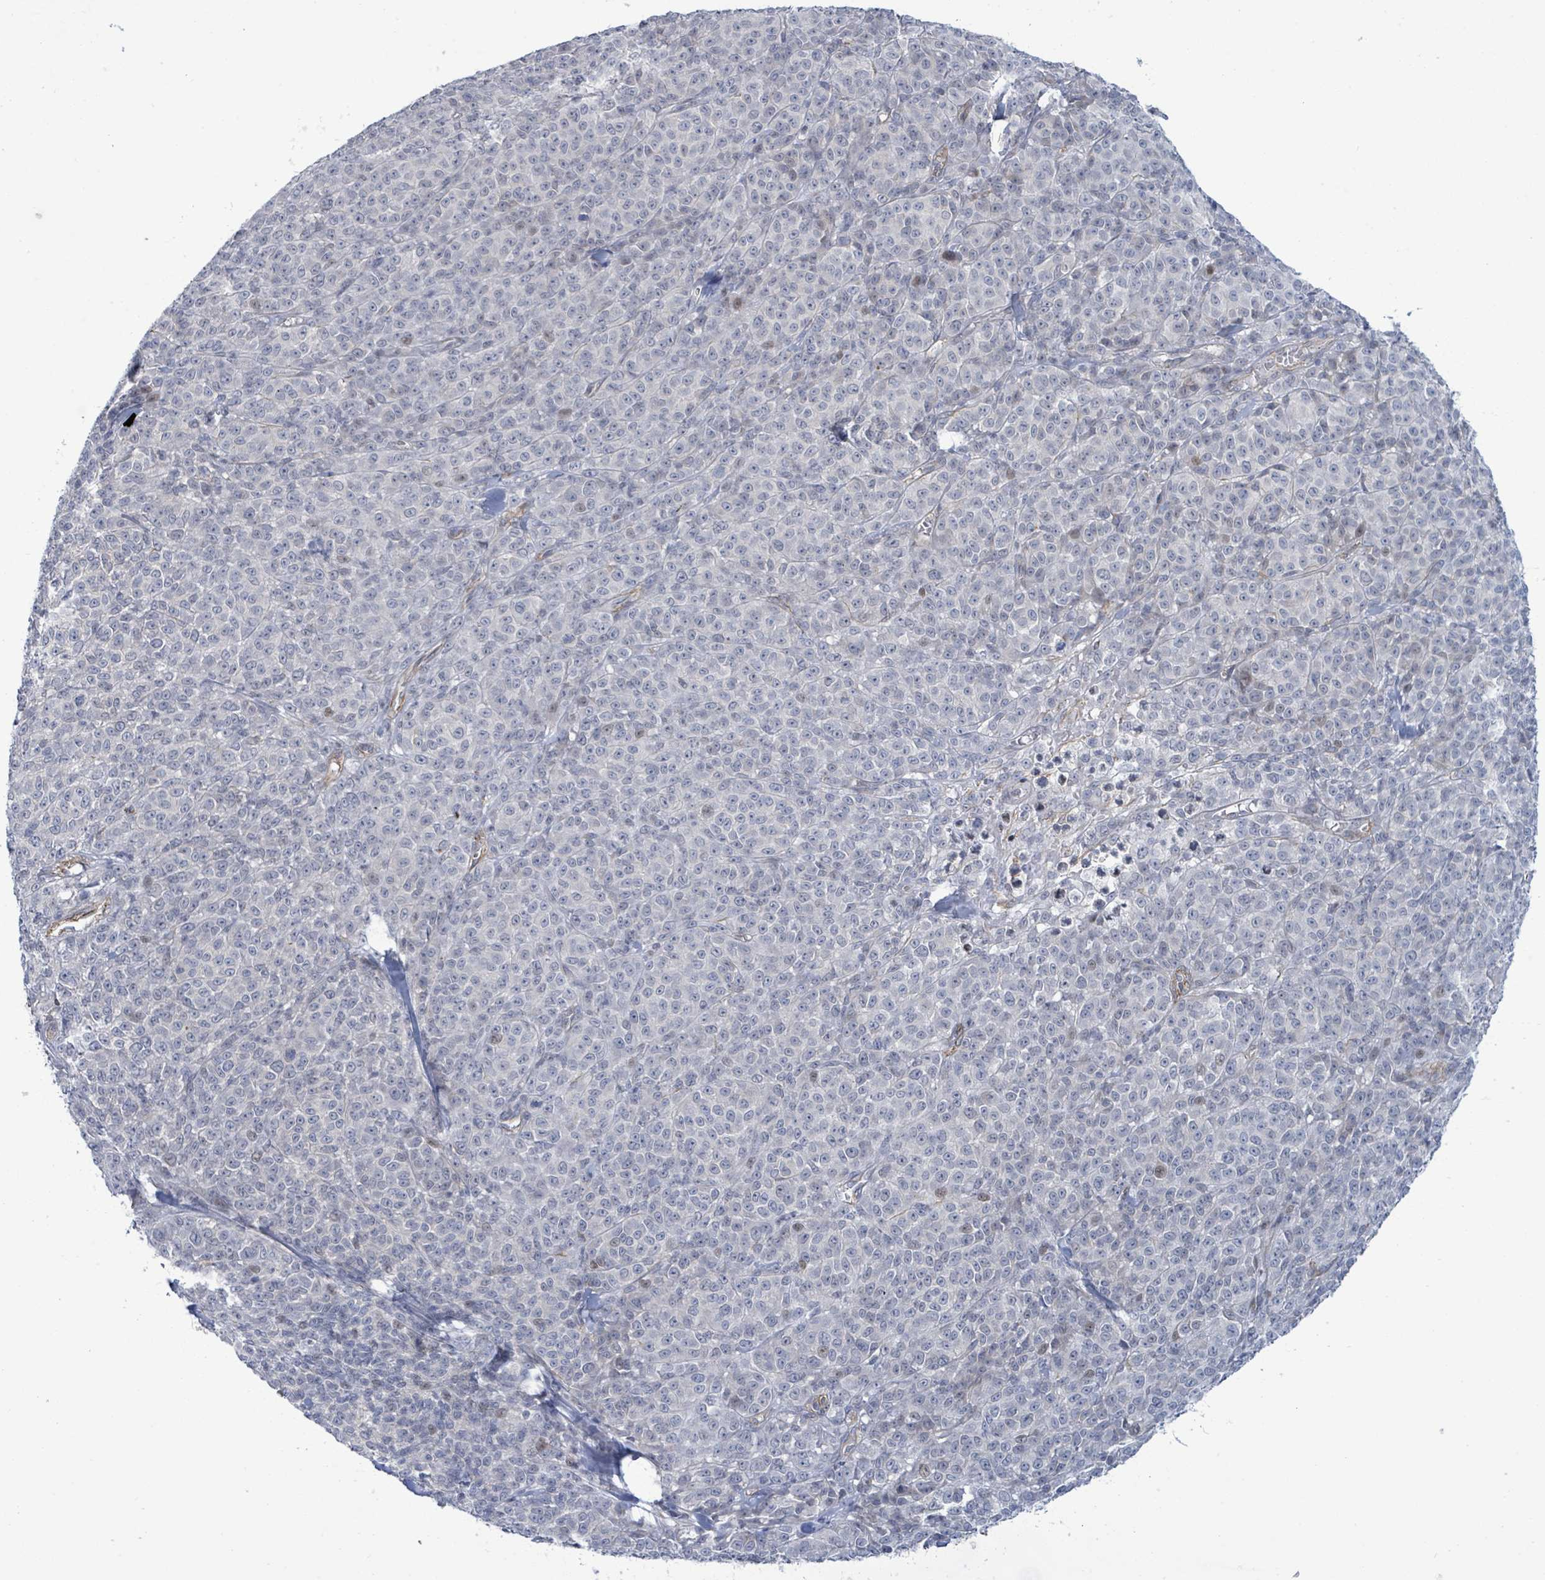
{"staining": {"intensity": "negative", "quantity": "none", "location": "none"}, "tissue": "melanoma", "cell_type": "Tumor cells", "image_type": "cancer", "snomed": [{"axis": "morphology", "description": "Normal tissue, NOS"}, {"axis": "morphology", "description": "Malignant melanoma, NOS"}, {"axis": "topography", "description": "Skin"}], "caption": "Human melanoma stained for a protein using IHC displays no staining in tumor cells.", "gene": "DMRTC1B", "patient": {"sex": "female", "age": 34}}